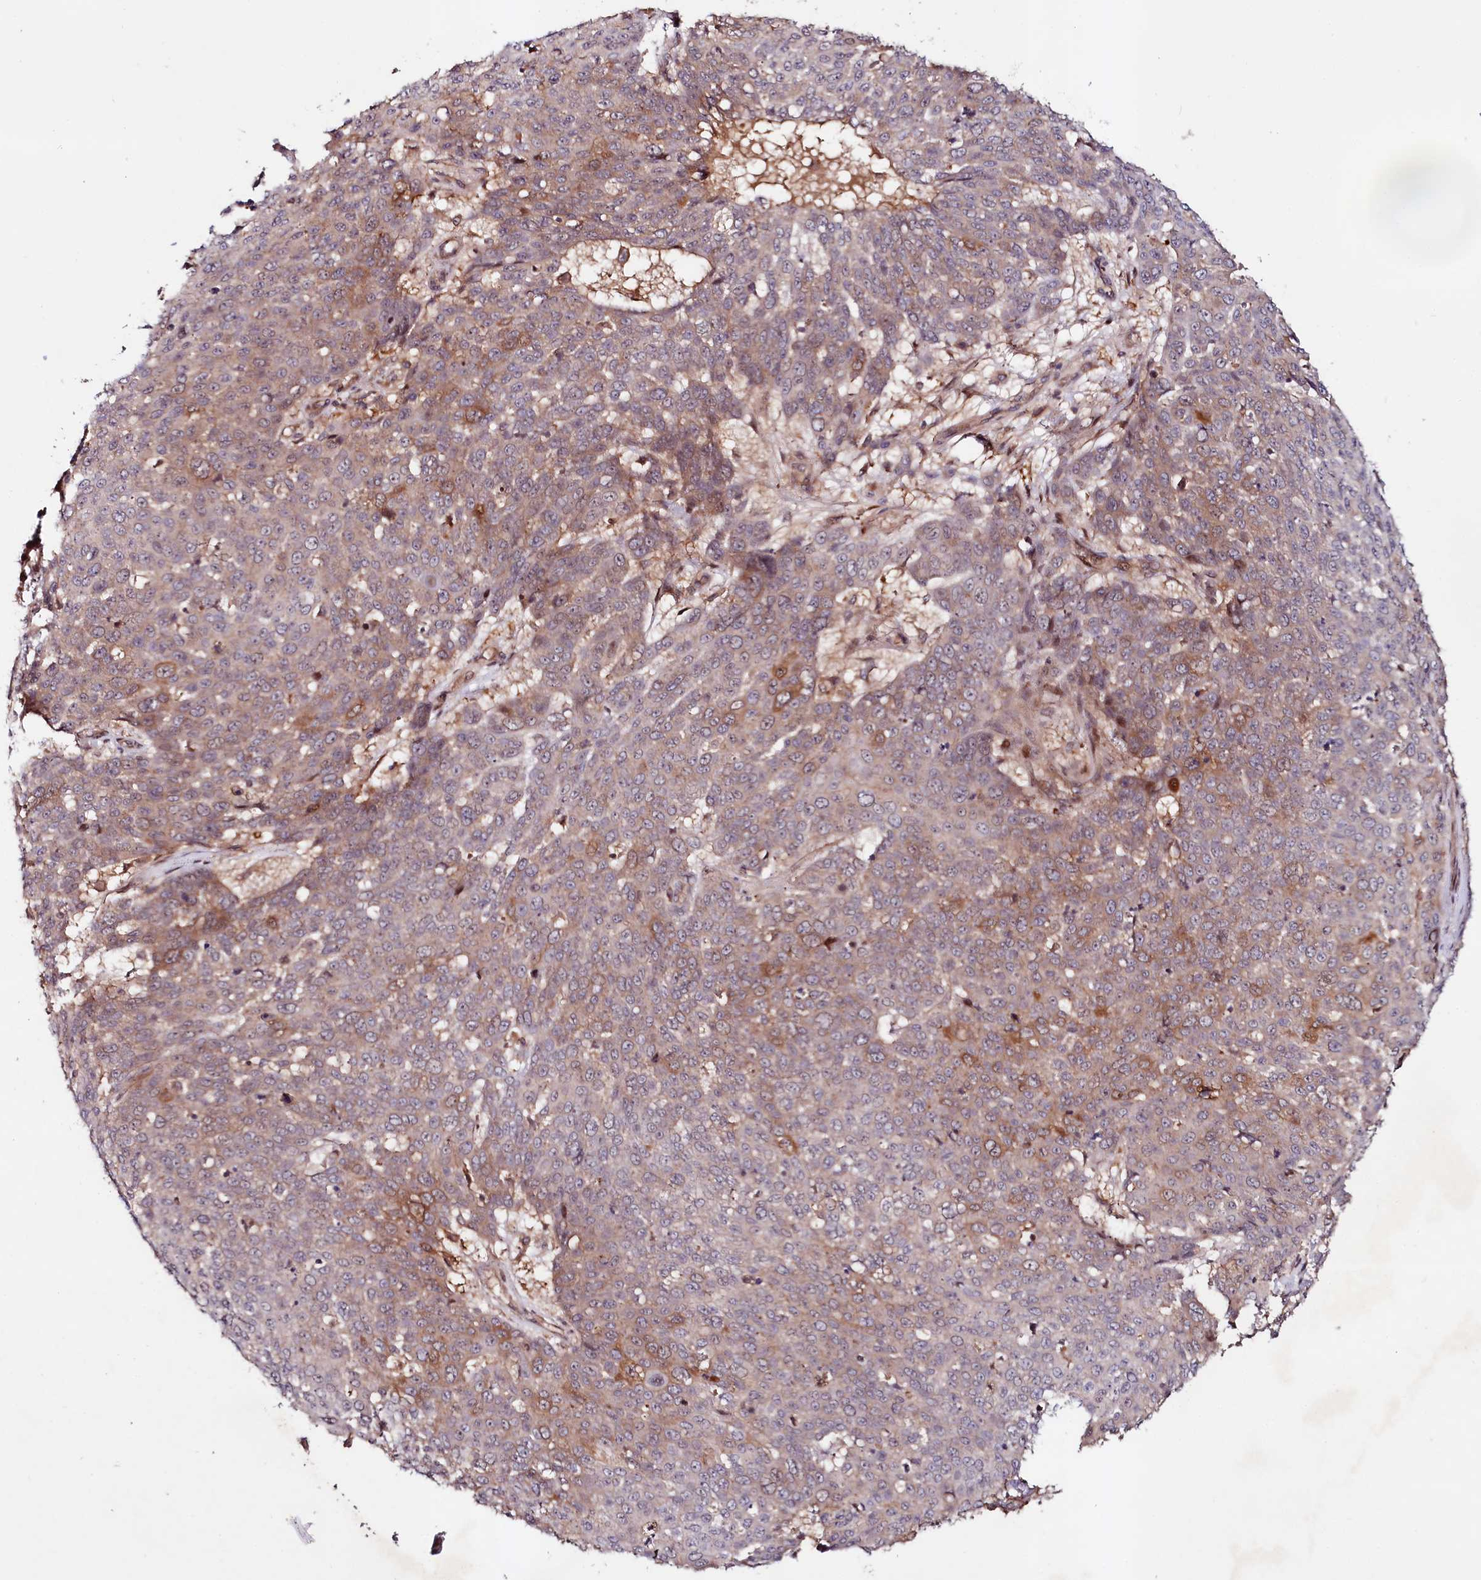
{"staining": {"intensity": "moderate", "quantity": "25%-75%", "location": "cytoplasmic/membranous"}, "tissue": "skin cancer", "cell_type": "Tumor cells", "image_type": "cancer", "snomed": [{"axis": "morphology", "description": "Squamous cell carcinoma, NOS"}, {"axis": "topography", "description": "Skin"}], "caption": "Immunohistochemical staining of human skin cancer displays medium levels of moderate cytoplasmic/membranous protein staining in about 25%-75% of tumor cells.", "gene": "NEDD1", "patient": {"sex": "male", "age": 71}}